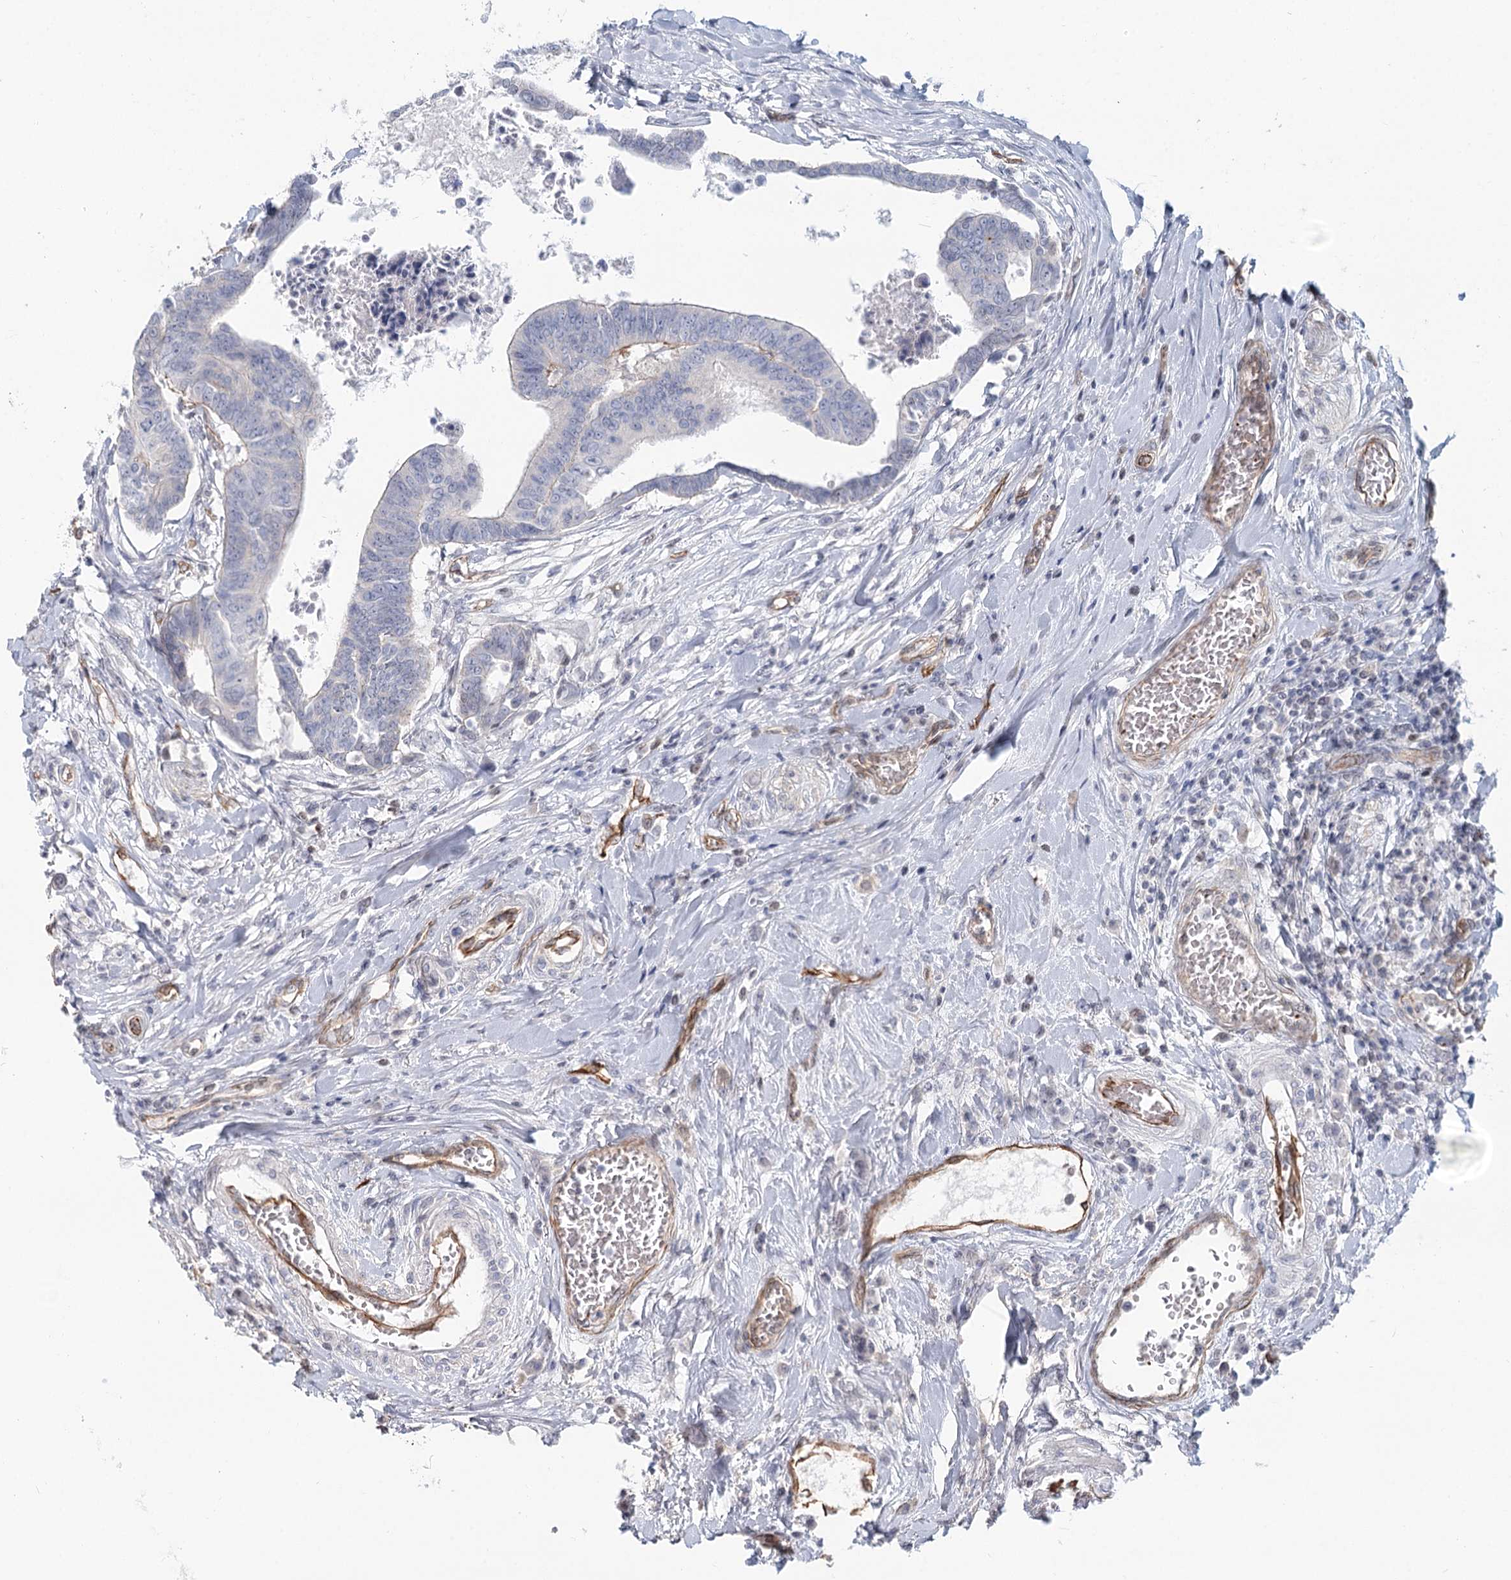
{"staining": {"intensity": "weak", "quantity": "<25%", "location": "cytoplasmic/membranous"}, "tissue": "colorectal cancer", "cell_type": "Tumor cells", "image_type": "cancer", "snomed": [{"axis": "morphology", "description": "Adenocarcinoma, NOS"}, {"axis": "topography", "description": "Rectum"}], "caption": "Immunohistochemistry (IHC) photomicrograph of neoplastic tissue: human colorectal cancer (adenocarcinoma) stained with DAB (3,3'-diaminobenzidine) demonstrates no significant protein positivity in tumor cells.", "gene": "ZFYVE28", "patient": {"sex": "female", "age": 65}}